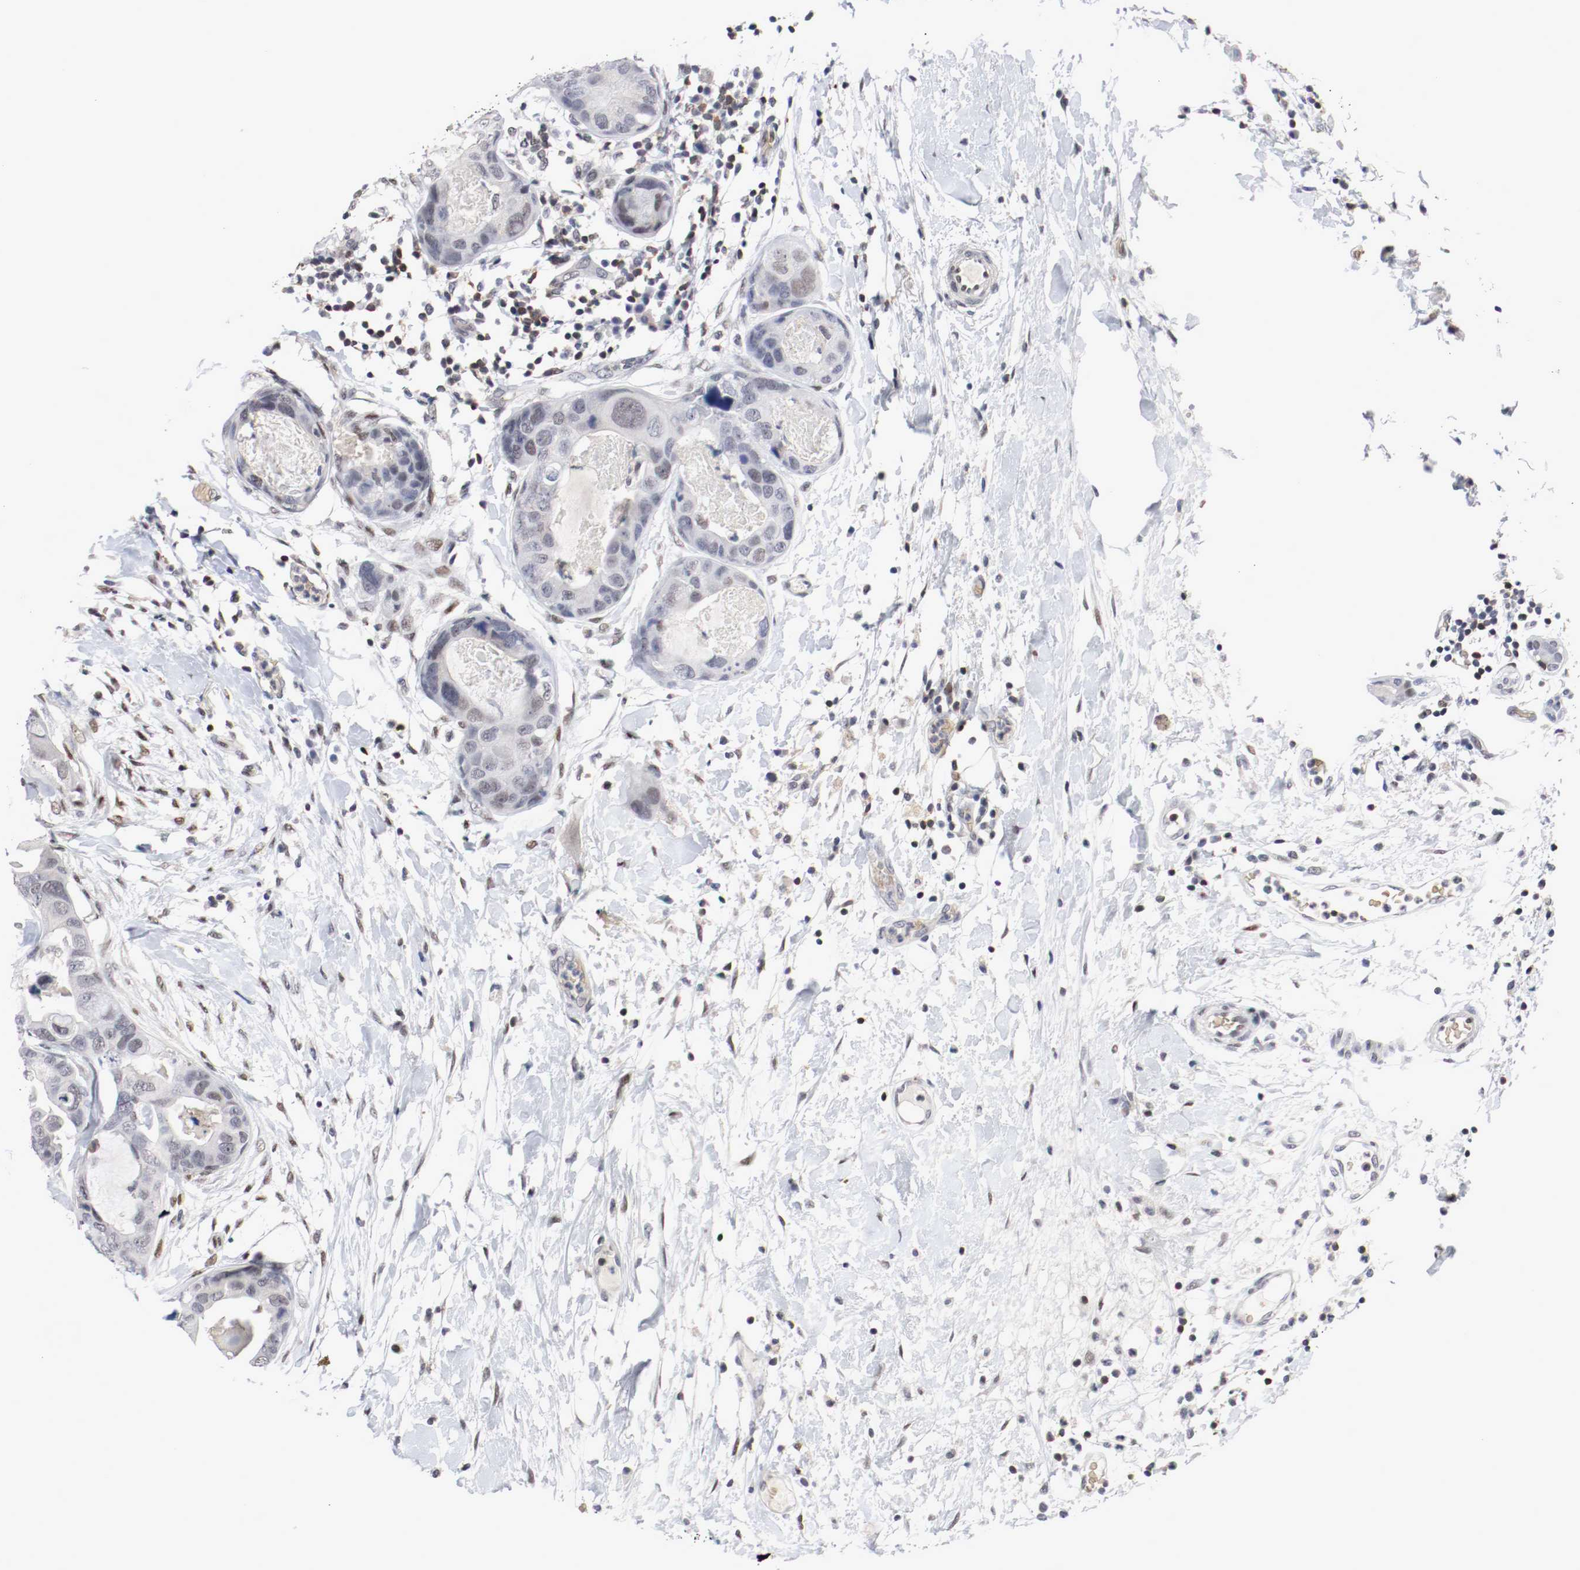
{"staining": {"intensity": "negative", "quantity": "none", "location": "none"}, "tissue": "breast cancer", "cell_type": "Tumor cells", "image_type": "cancer", "snomed": [{"axis": "morphology", "description": "Duct carcinoma"}, {"axis": "topography", "description": "Breast"}], "caption": "This is an immunohistochemistry image of human breast cancer (invasive ductal carcinoma). There is no staining in tumor cells.", "gene": "JUND", "patient": {"sex": "female", "age": 40}}